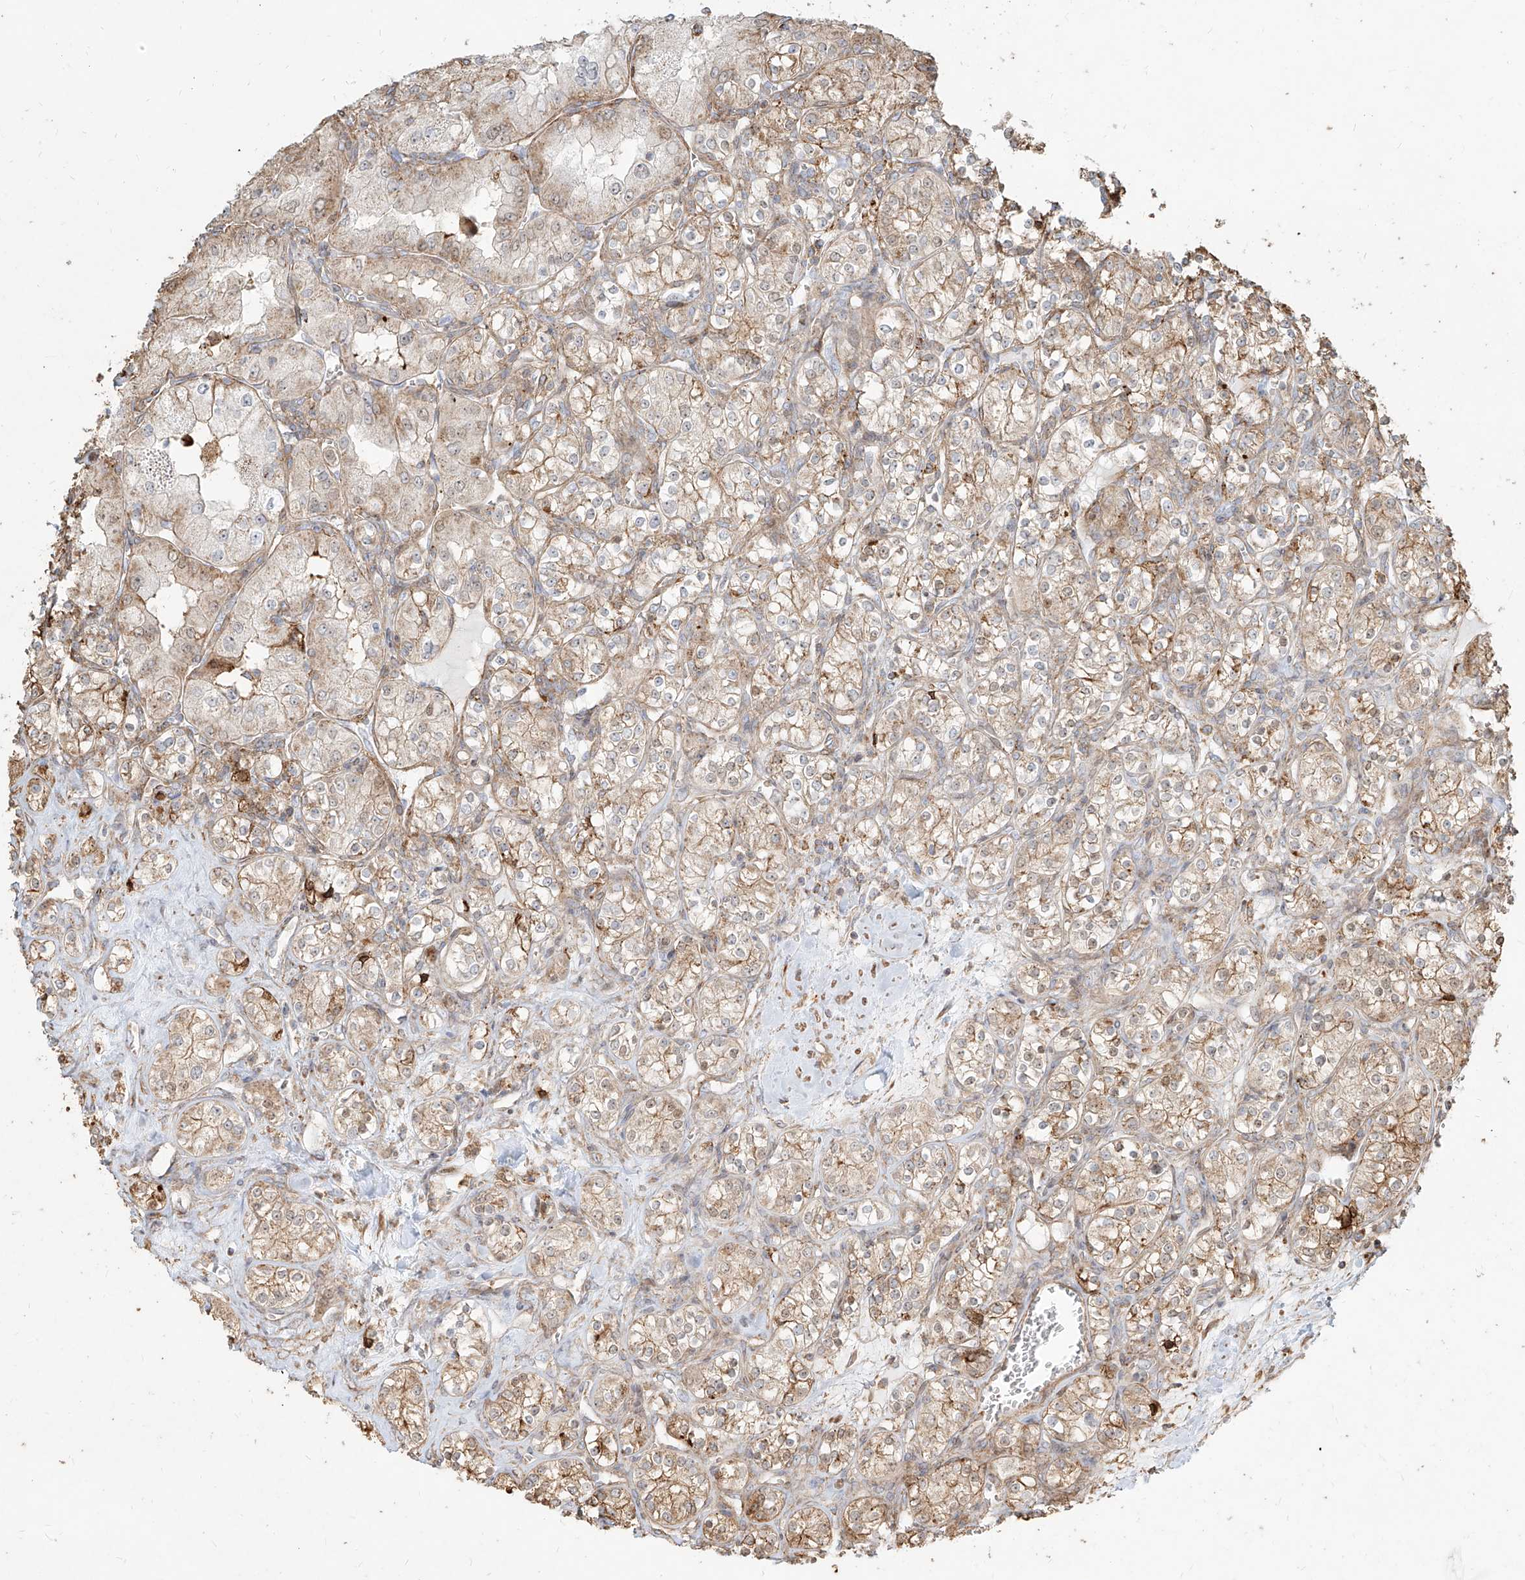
{"staining": {"intensity": "weak", "quantity": "25%-75%", "location": "cytoplasmic/membranous"}, "tissue": "renal cancer", "cell_type": "Tumor cells", "image_type": "cancer", "snomed": [{"axis": "morphology", "description": "Adenocarcinoma, NOS"}, {"axis": "topography", "description": "Kidney"}], "caption": "Weak cytoplasmic/membranous staining is appreciated in approximately 25%-75% of tumor cells in renal cancer (adenocarcinoma).", "gene": "MTX2", "patient": {"sex": "male", "age": 77}}